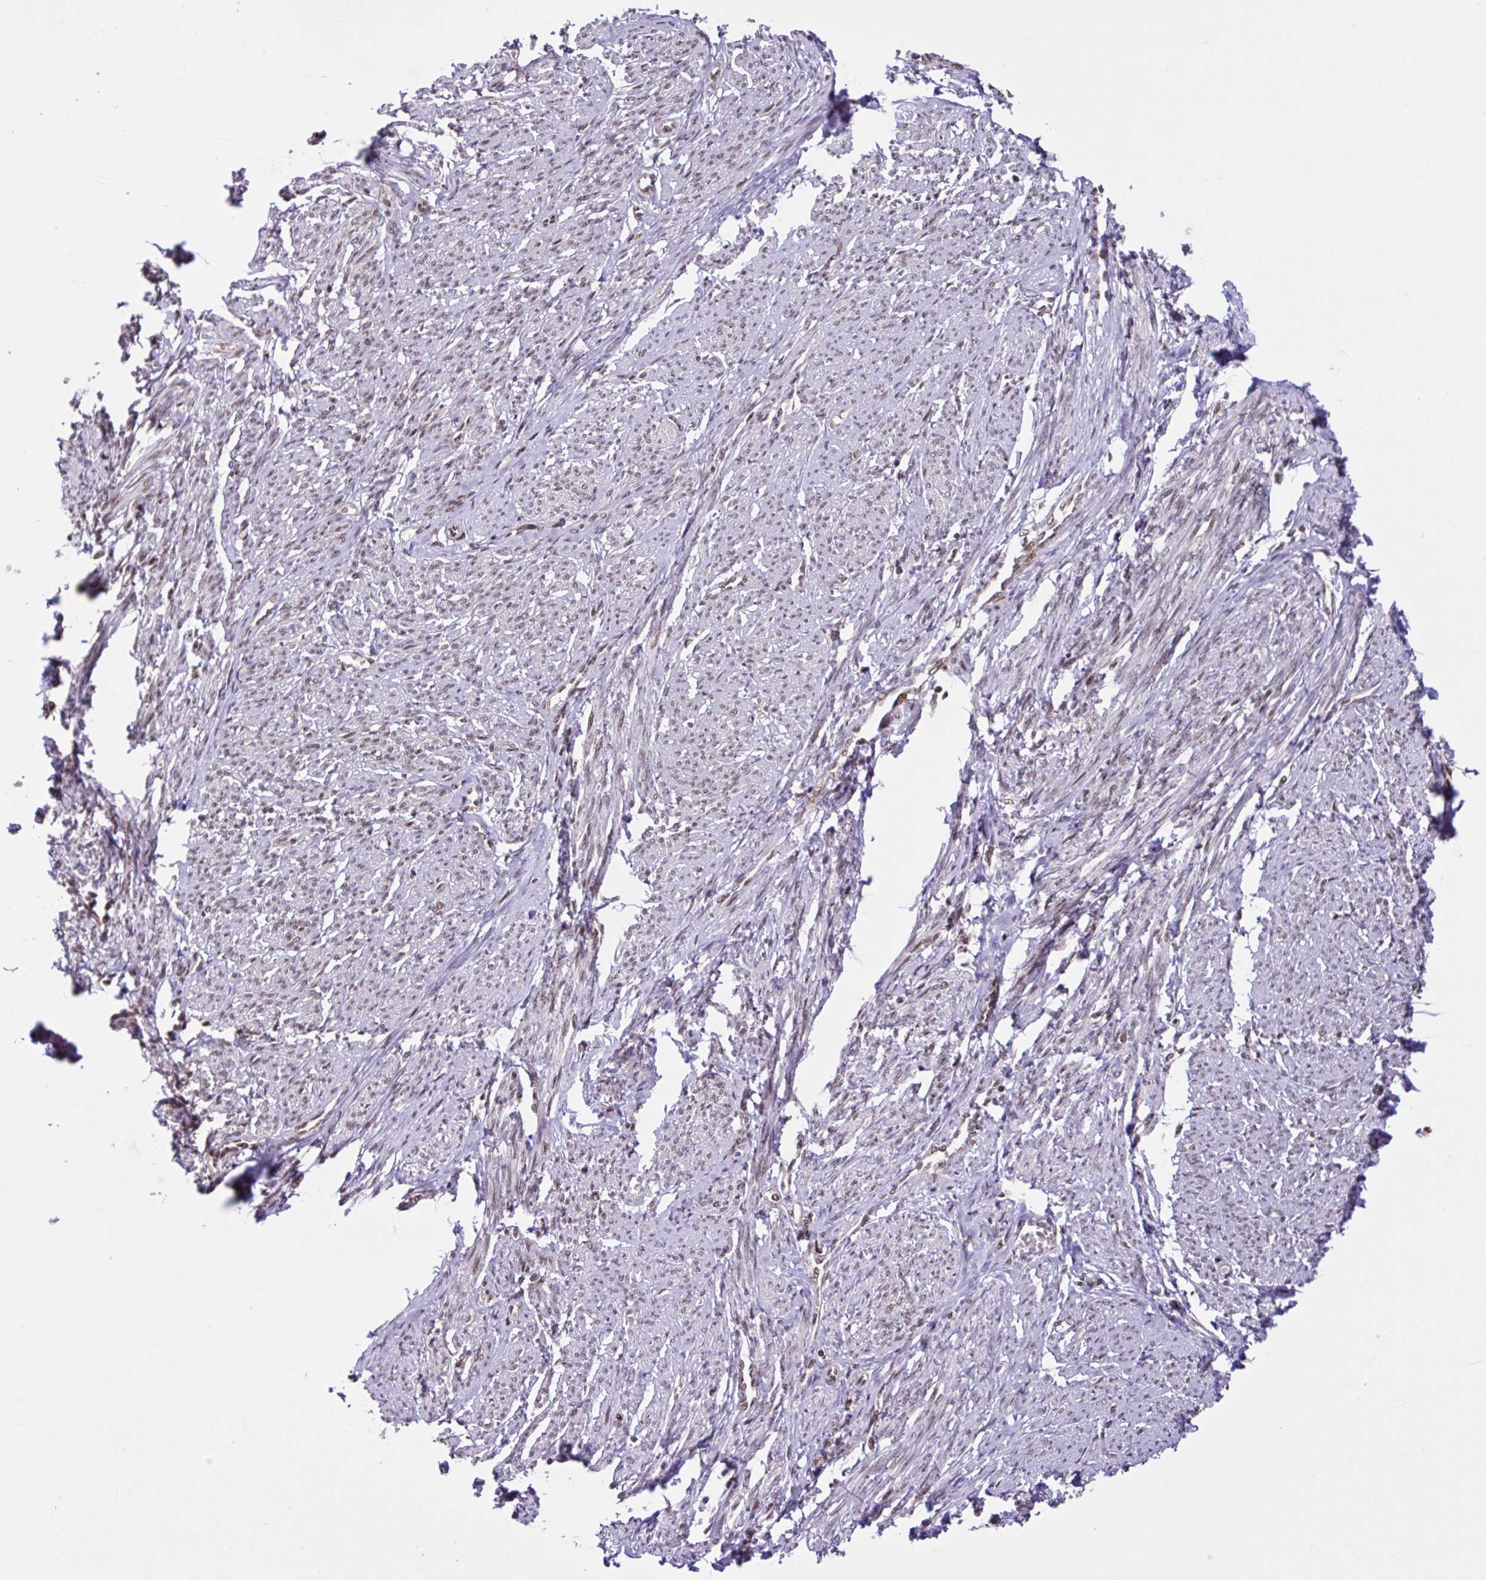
{"staining": {"intensity": "moderate", "quantity": "25%-75%", "location": "nuclear"}, "tissue": "smooth muscle", "cell_type": "Smooth muscle cells", "image_type": "normal", "snomed": [{"axis": "morphology", "description": "Normal tissue, NOS"}, {"axis": "topography", "description": "Smooth muscle"}], "caption": "Normal smooth muscle exhibits moderate nuclear positivity in about 25%-75% of smooth muscle cells, visualized by immunohistochemistry.", "gene": "CCDC12", "patient": {"sex": "female", "age": 65}}